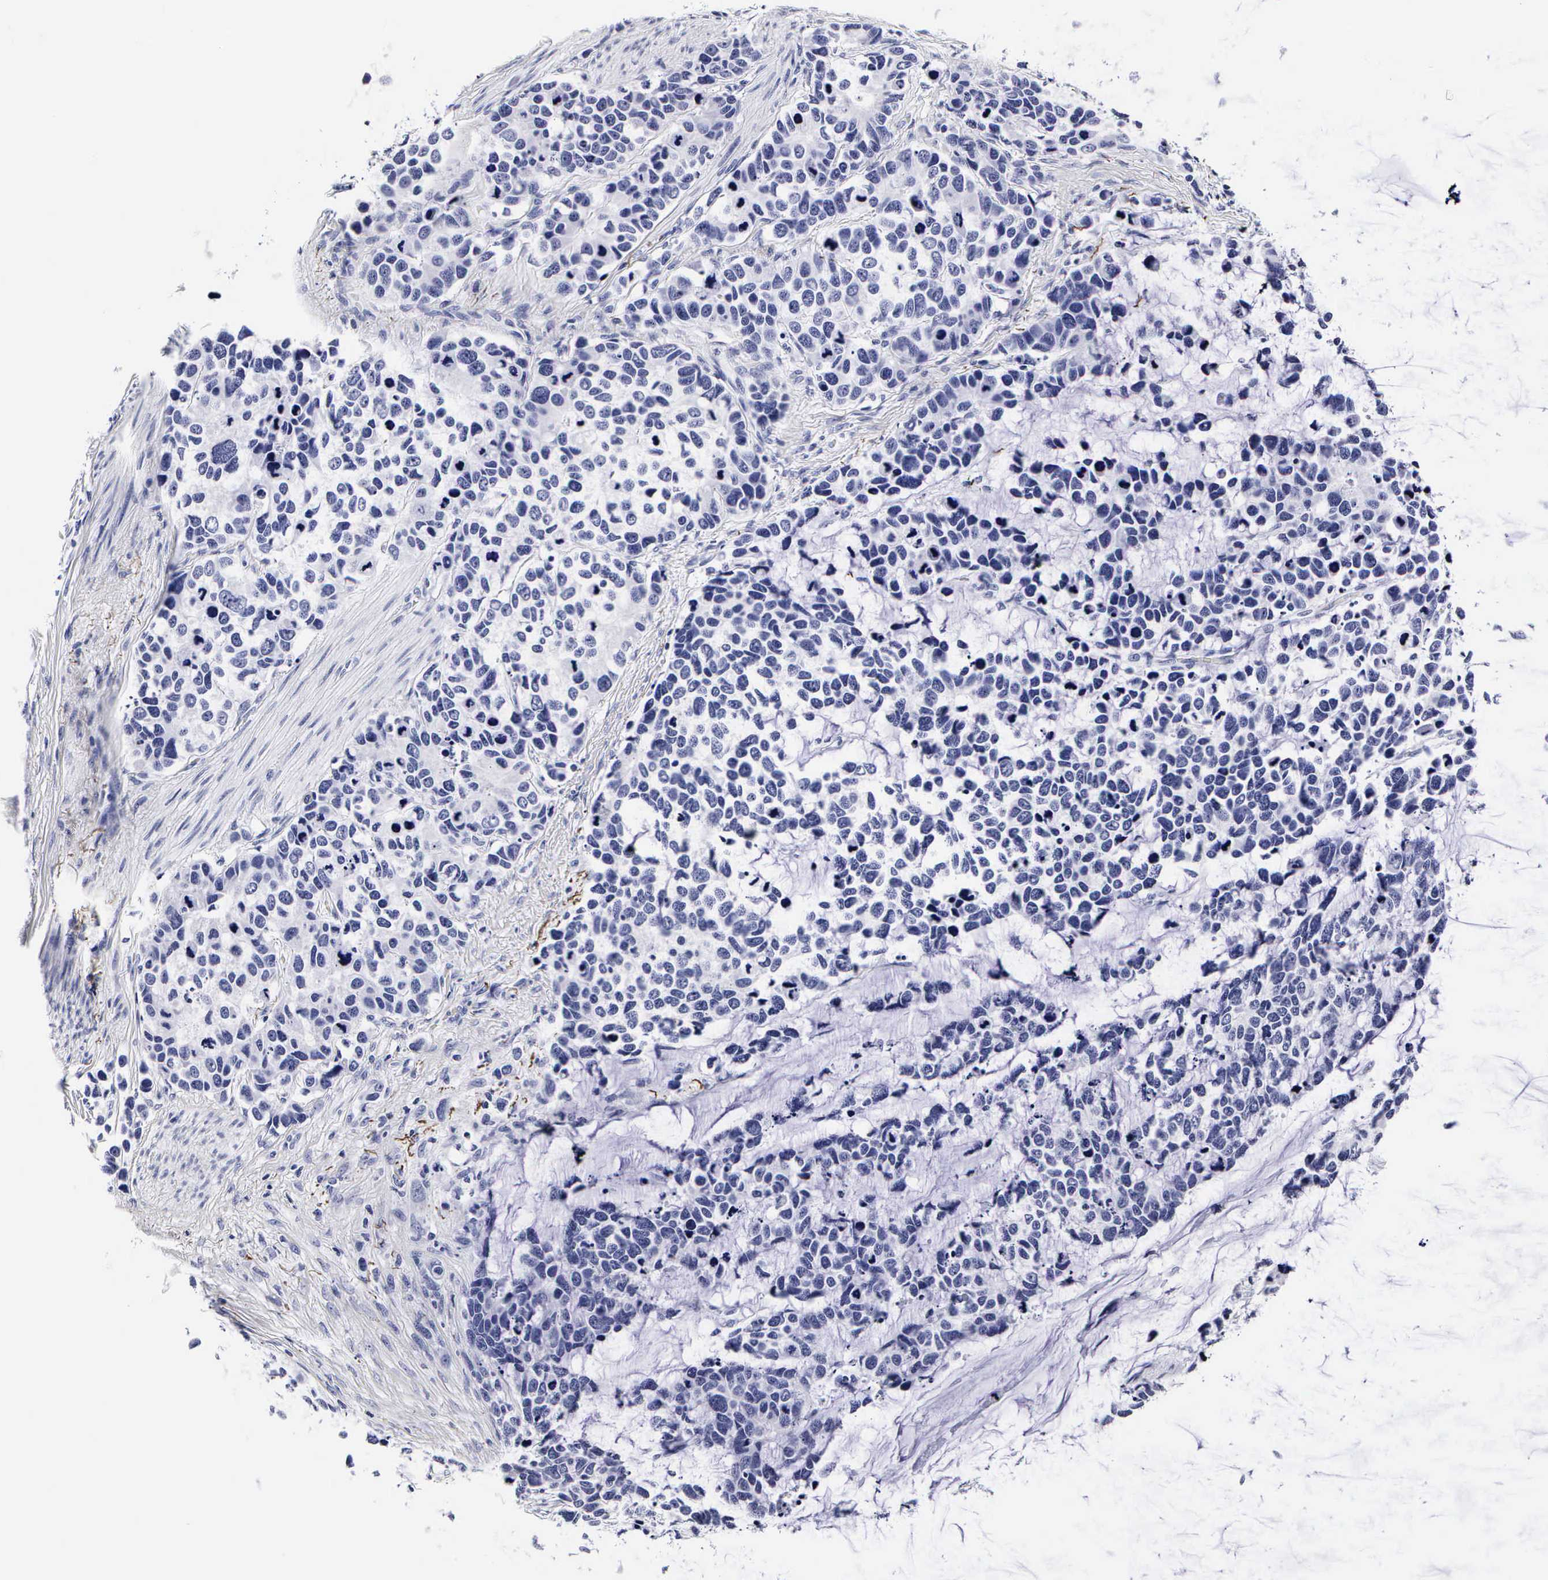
{"staining": {"intensity": "negative", "quantity": "none", "location": "none"}, "tissue": "stomach cancer", "cell_type": "Tumor cells", "image_type": "cancer", "snomed": [{"axis": "morphology", "description": "Adenocarcinoma, NOS"}, {"axis": "topography", "description": "Stomach, upper"}], "caption": "The immunohistochemistry histopathology image has no significant staining in tumor cells of stomach cancer tissue.", "gene": "RNASE6", "patient": {"sex": "male", "age": 71}}